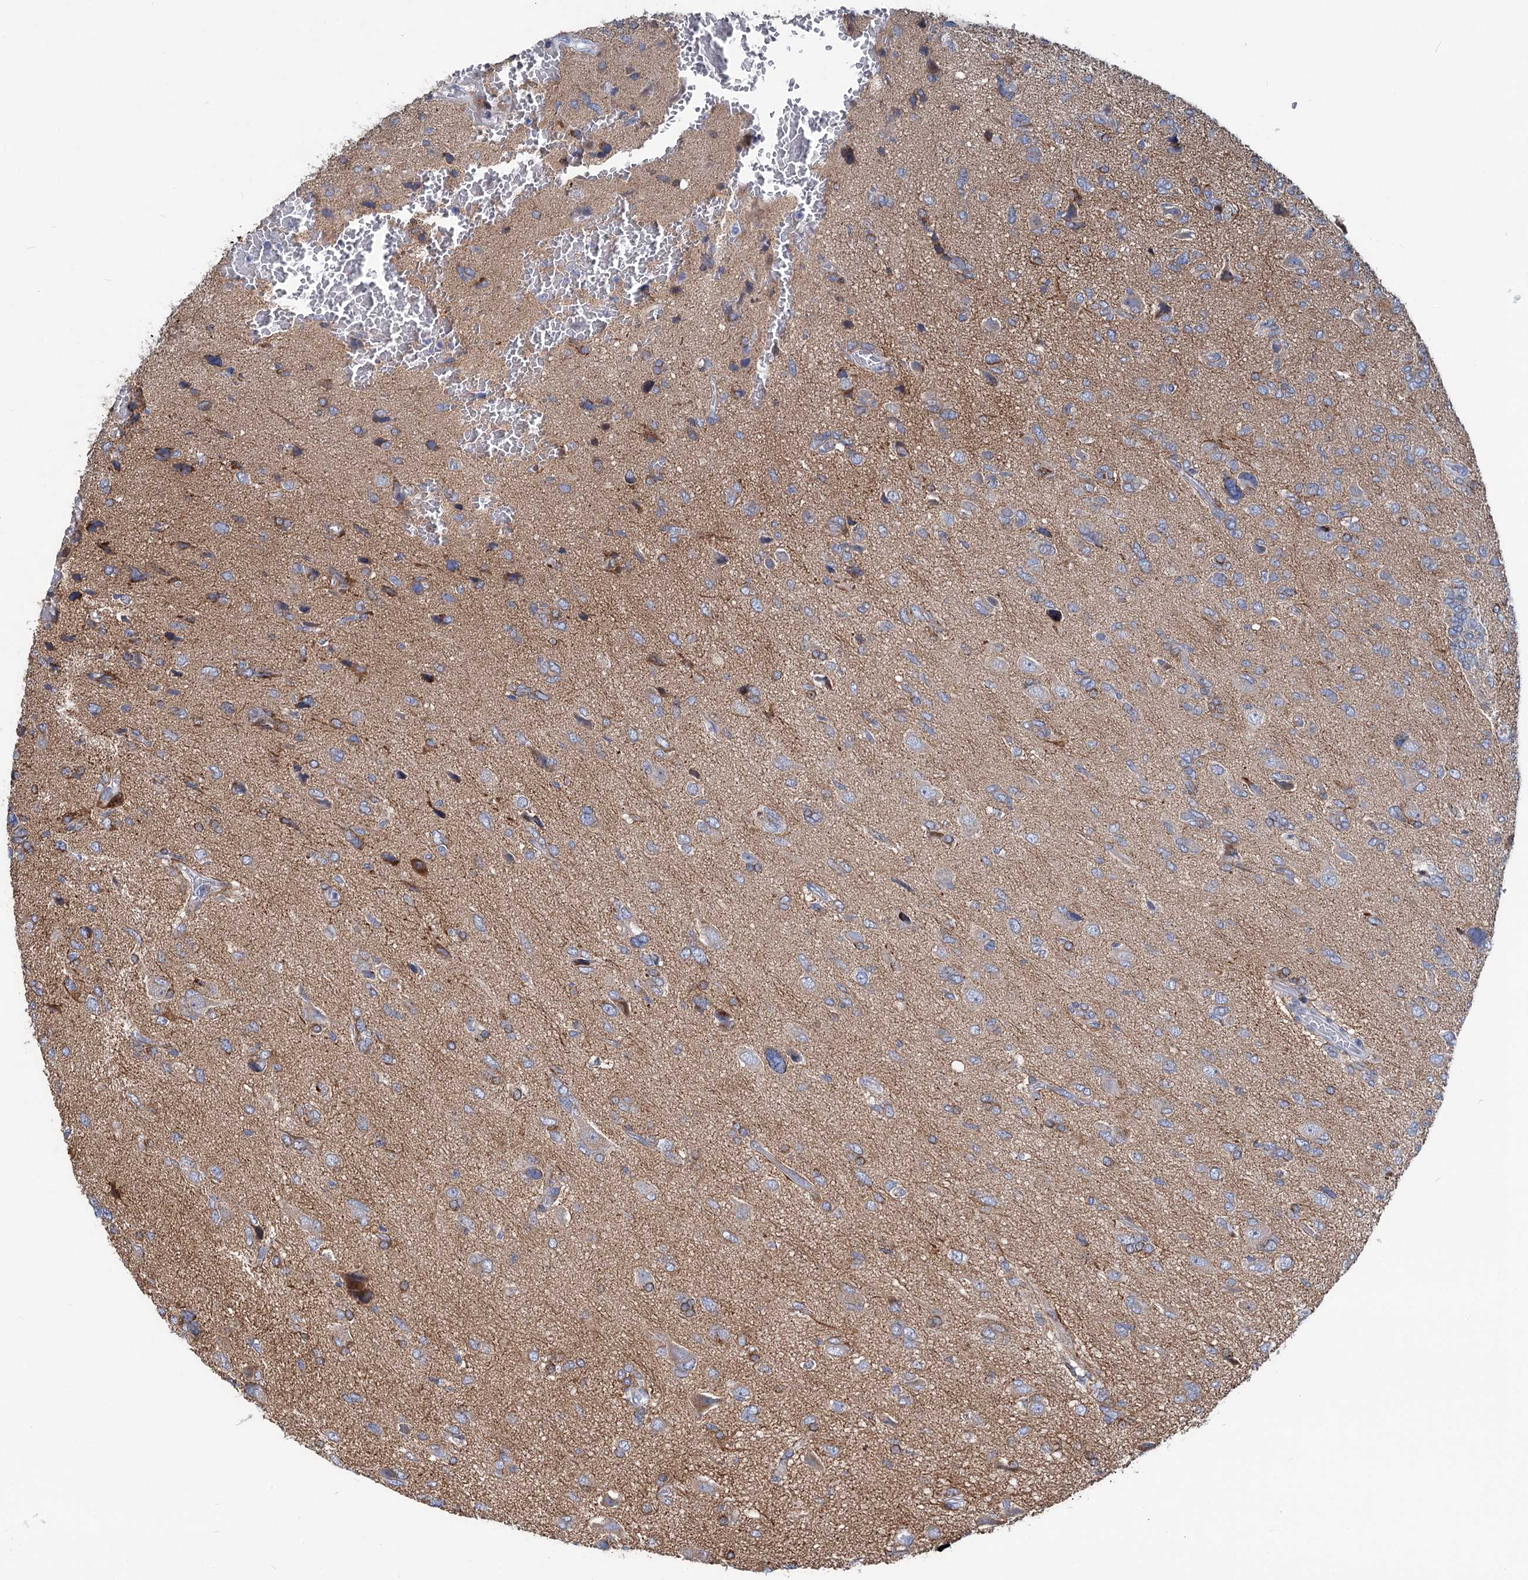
{"staining": {"intensity": "weak", "quantity": "25%-75%", "location": "cytoplasmic/membranous"}, "tissue": "glioma", "cell_type": "Tumor cells", "image_type": "cancer", "snomed": [{"axis": "morphology", "description": "Glioma, malignant, High grade"}, {"axis": "topography", "description": "Brain"}], "caption": "Approximately 25%-75% of tumor cells in human glioma show weak cytoplasmic/membranous protein staining as visualized by brown immunohistochemical staining.", "gene": "CHDH", "patient": {"sex": "female", "age": 59}}